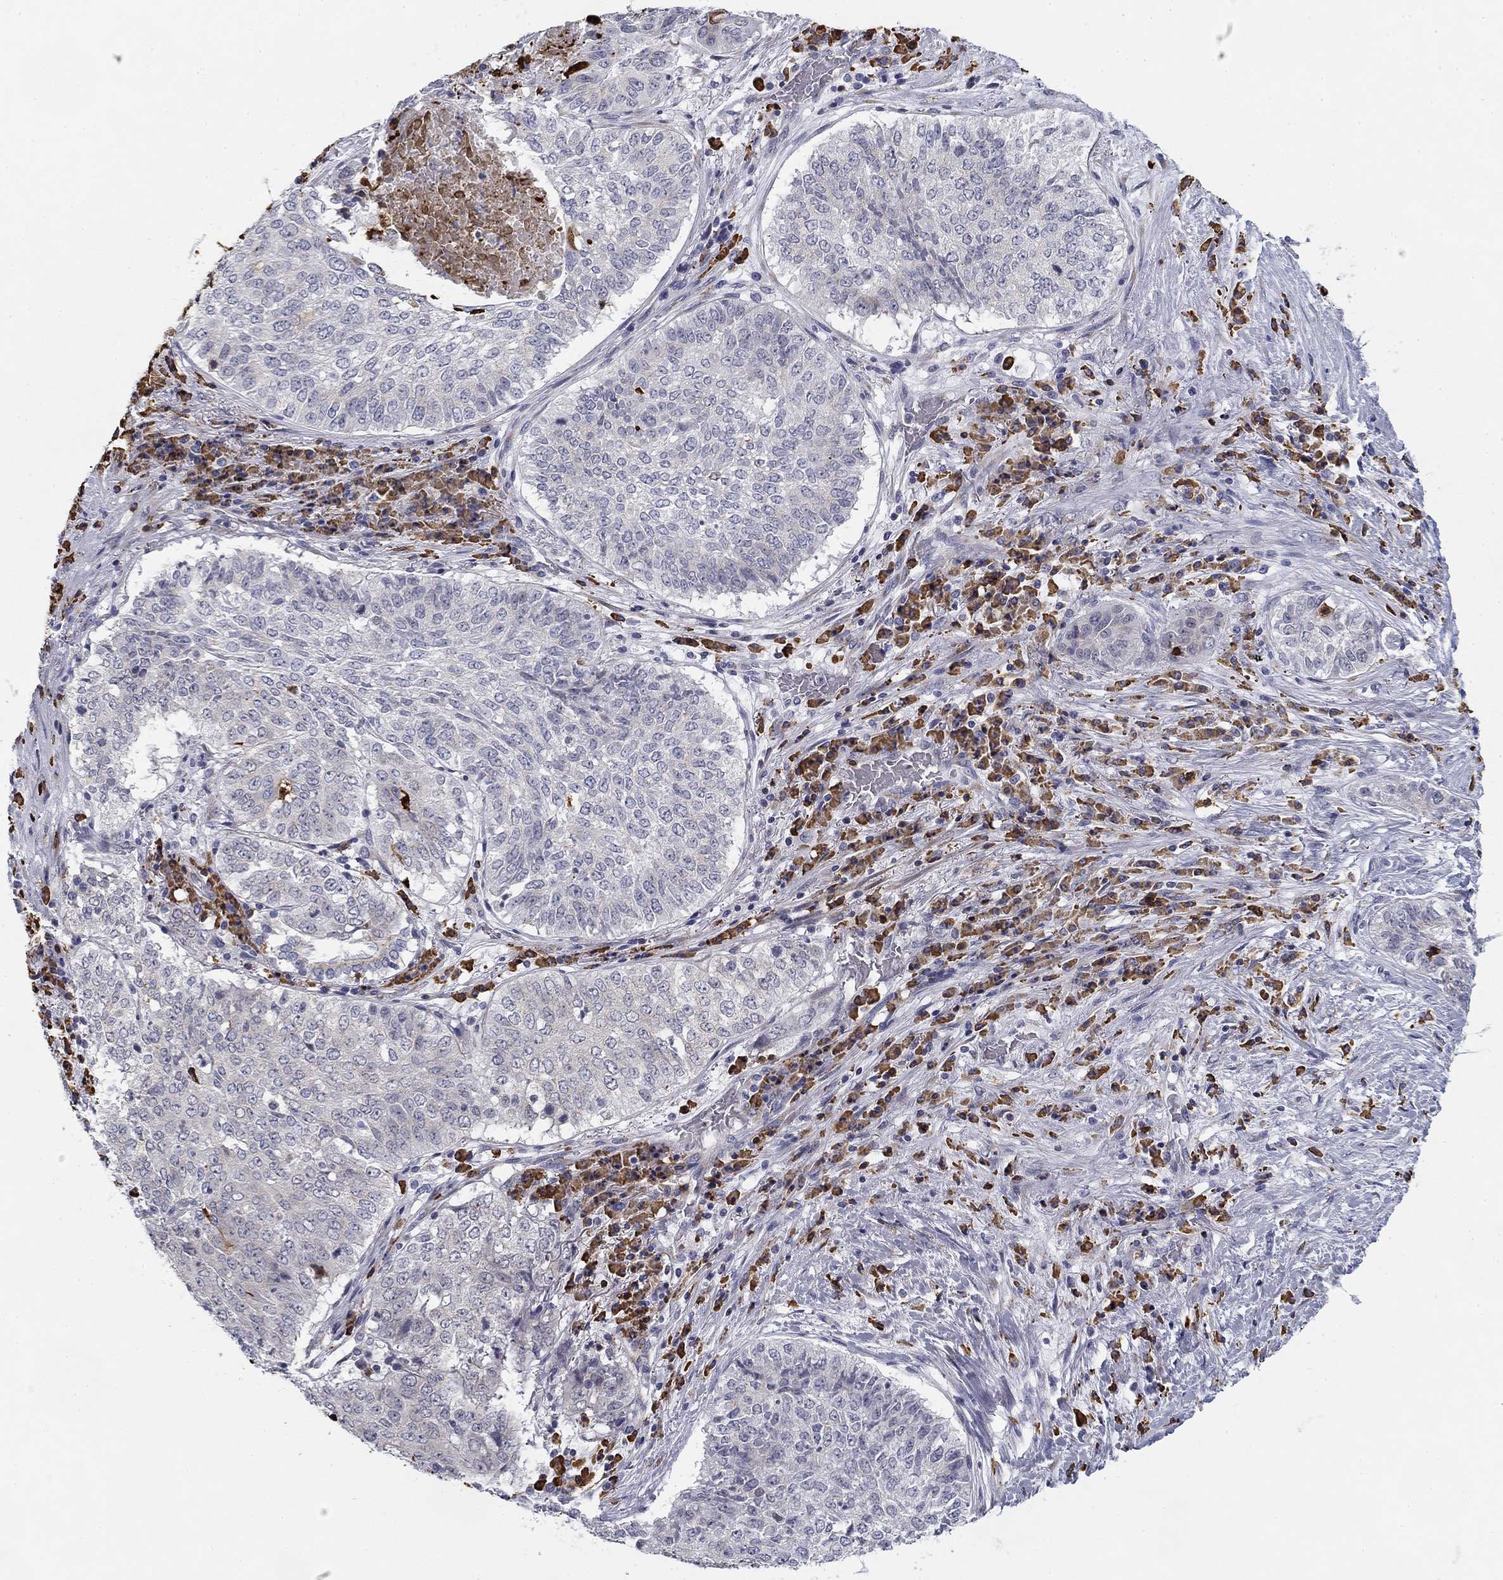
{"staining": {"intensity": "negative", "quantity": "none", "location": "none"}, "tissue": "lung cancer", "cell_type": "Tumor cells", "image_type": "cancer", "snomed": [{"axis": "morphology", "description": "Squamous cell carcinoma, NOS"}, {"axis": "topography", "description": "Lung"}], "caption": "Squamous cell carcinoma (lung) was stained to show a protein in brown. There is no significant expression in tumor cells. The staining was performed using DAB to visualize the protein expression in brown, while the nuclei were stained in blue with hematoxylin (Magnification: 20x).", "gene": "TRAT1", "patient": {"sex": "male", "age": 64}}